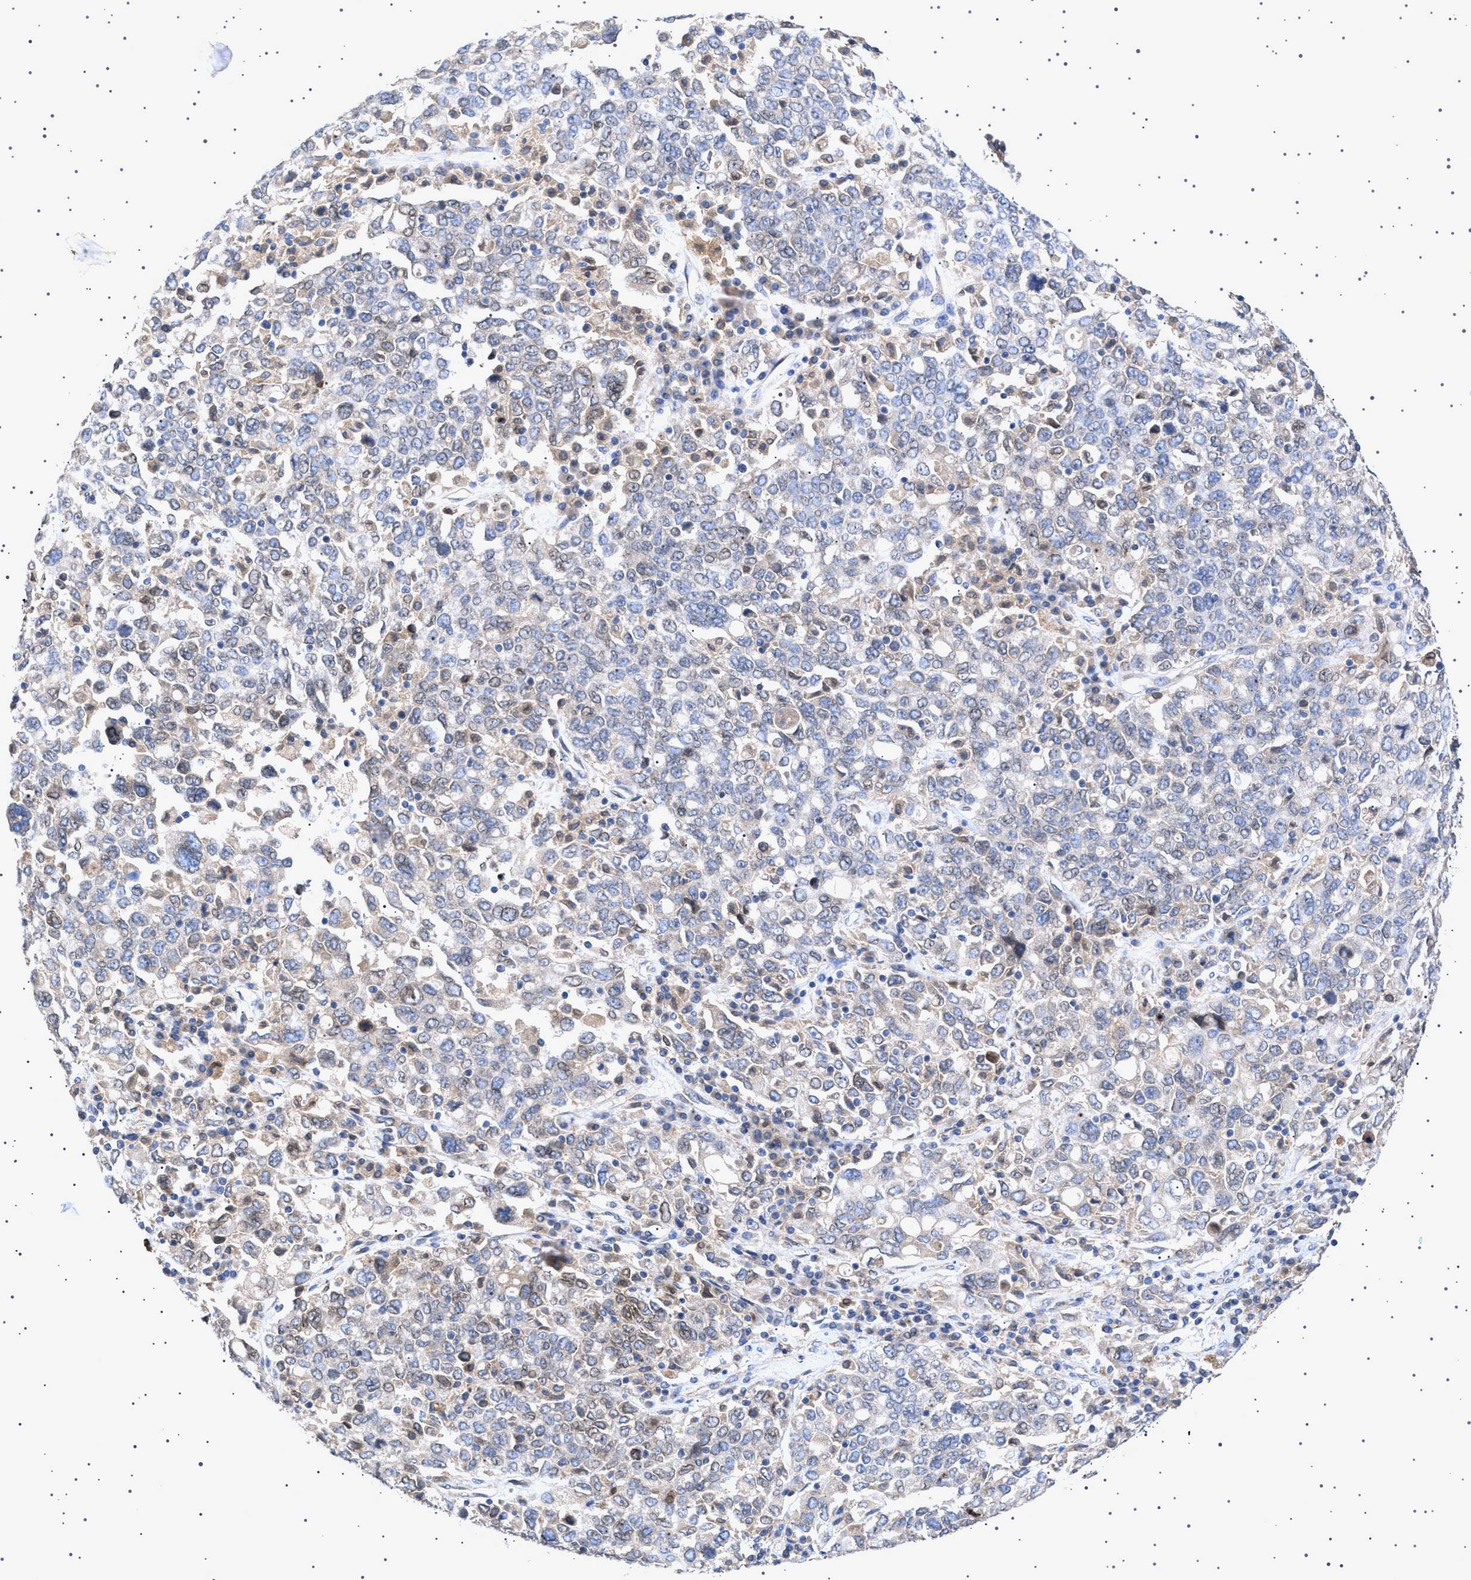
{"staining": {"intensity": "moderate", "quantity": "25%-75%", "location": "cytoplasmic/membranous,nuclear"}, "tissue": "ovarian cancer", "cell_type": "Tumor cells", "image_type": "cancer", "snomed": [{"axis": "morphology", "description": "Carcinoma, endometroid"}, {"axis": "topography", "description": "Ovary"}], "caption": "A photomicrograph showing moderate cytoplasmic/membranous and nuclear expression in approximately 25%-75% of tumor cells in endometroid carcinoma (ovarian), as visualized by brown immunohistochemical staining.", "gene": "NUP93", "patient": {"sex": "female", "age": 62}}